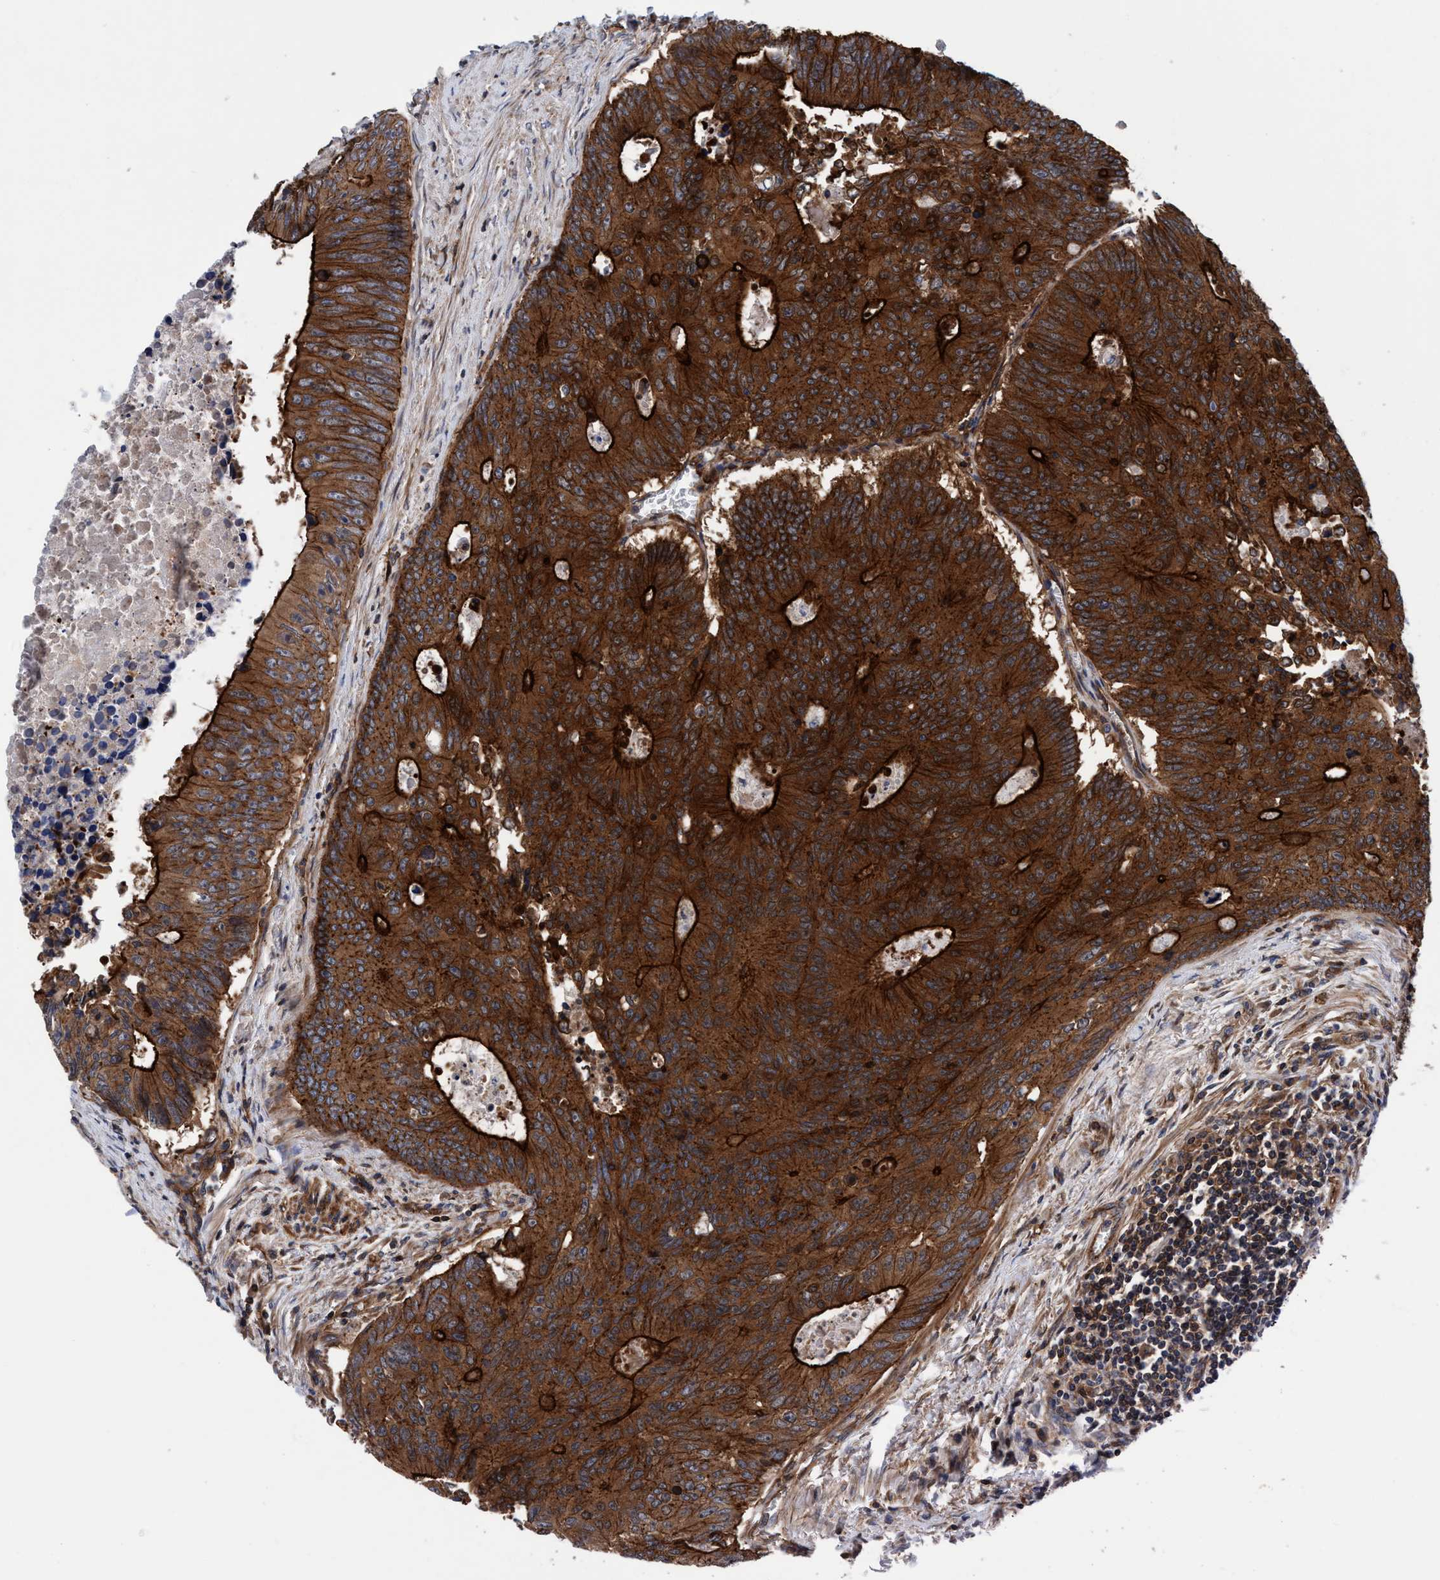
{"staining": {"intensity": "strong", "quantity": ">75%", "location": "cytoplasmic/membranous"}, "tissue": "colorectal cancer", "cell_type": "Tumor cells", "image_type": "cancer", "snomed": [{"axis": "morphology", "description": "Adenocarcinoma, NOS"}, {"axis": "topography", "description": "Colon"}], "caption": "Brown immunohistochemical staining in colorectal cancer (adenocarcinoma) demonstrates strong cytoplasmic/membranous staining in about >75% of tumor cells. The staining is performed using DAB brown chromogen to label protein expression. The nuclei are counter-stained blue using hematoxylin.", "gene": "MCM3AP", "patient": {"sex": "male", "age": 87}}